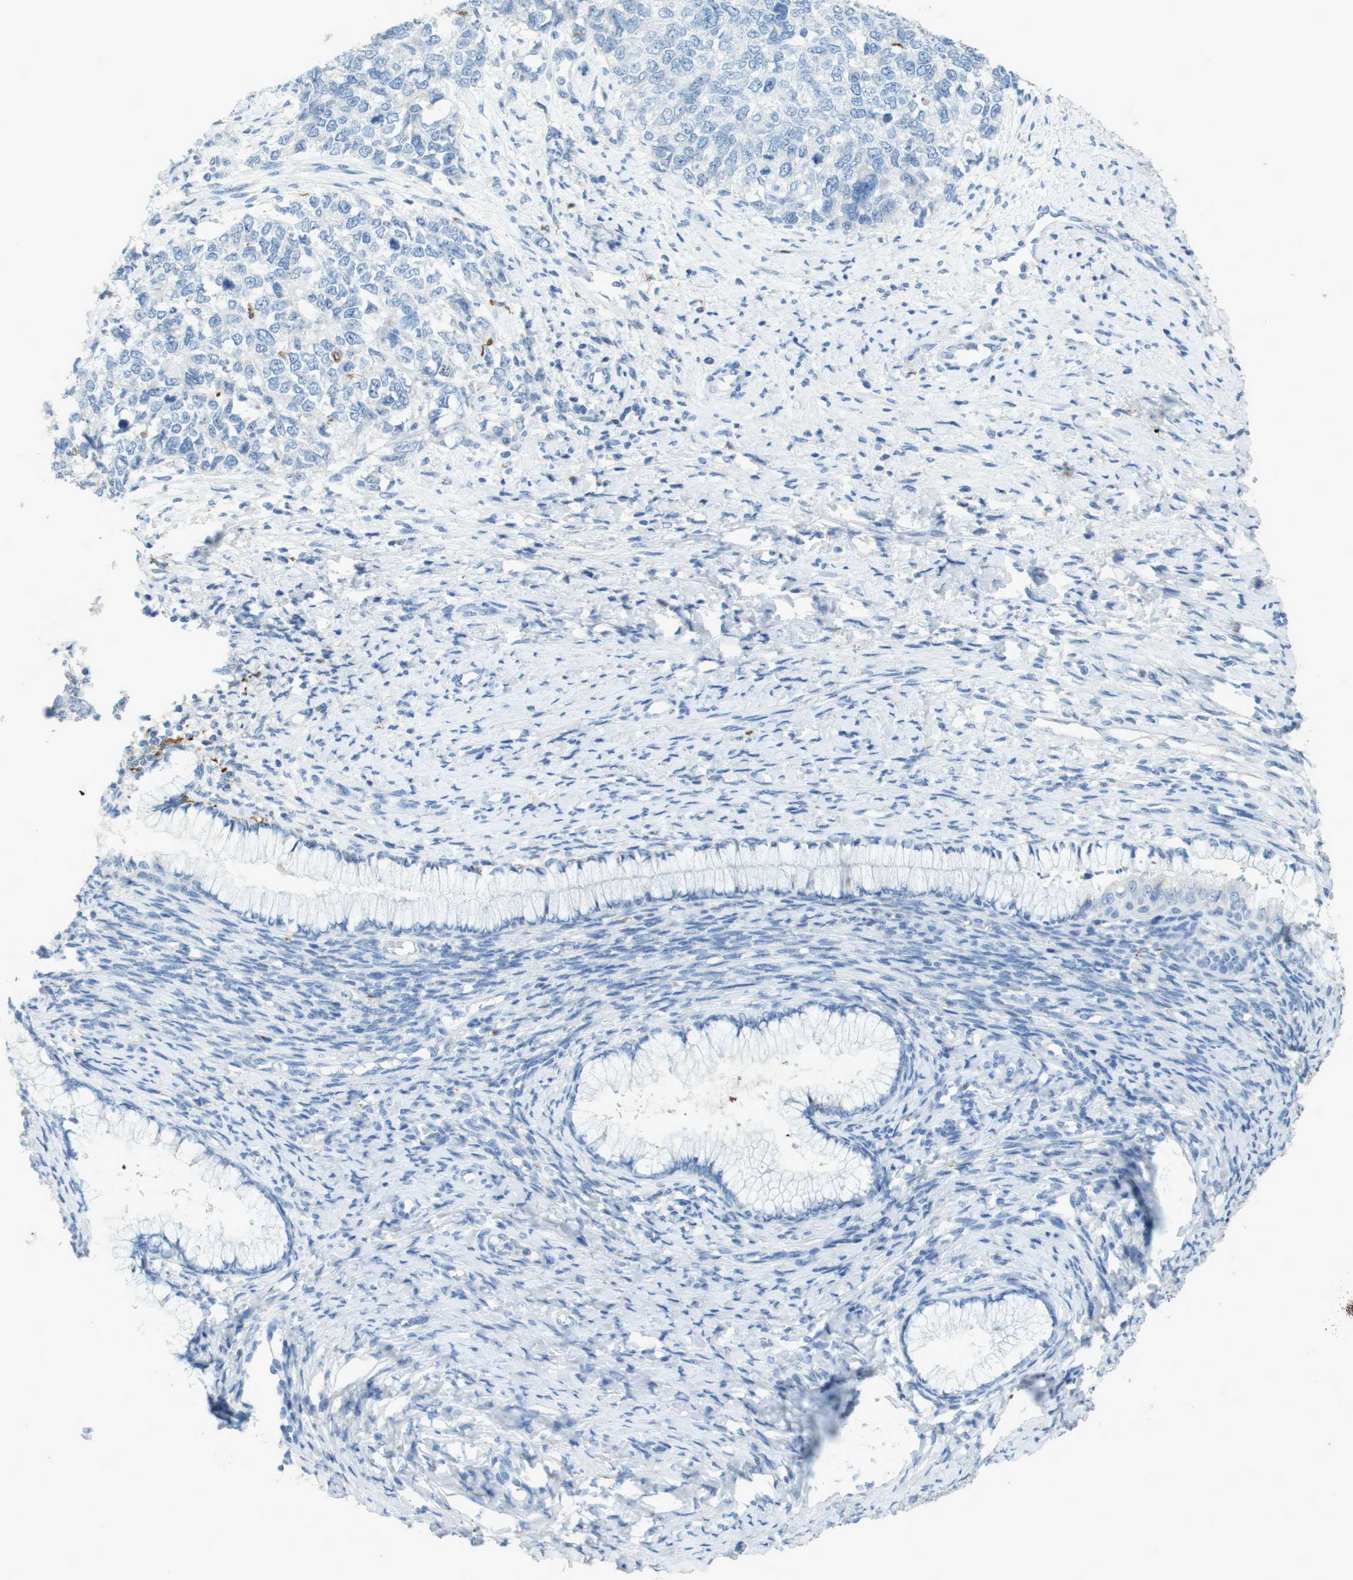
{"staining": {"intensity": "negative", "quantity": "none", "location": "none"}, "tissue": "cervical cancer", "cell_type": "Tumor cells", "image_type": "cancer", "snomed": [{"axis": "morphology", "description": "Squamous cell carcinoma, NOS"}, {"axis": "topography", "description": "Cervix"}], "caption": "A micrograph of human cervical cancer is negative for staining in tumor cells. (DAB (3,3'-diaminobenzidine) immunohistochemistry (IHC), high magnification).", "gene": "CD320", "patient": {"sex": "female", "age": 63}}